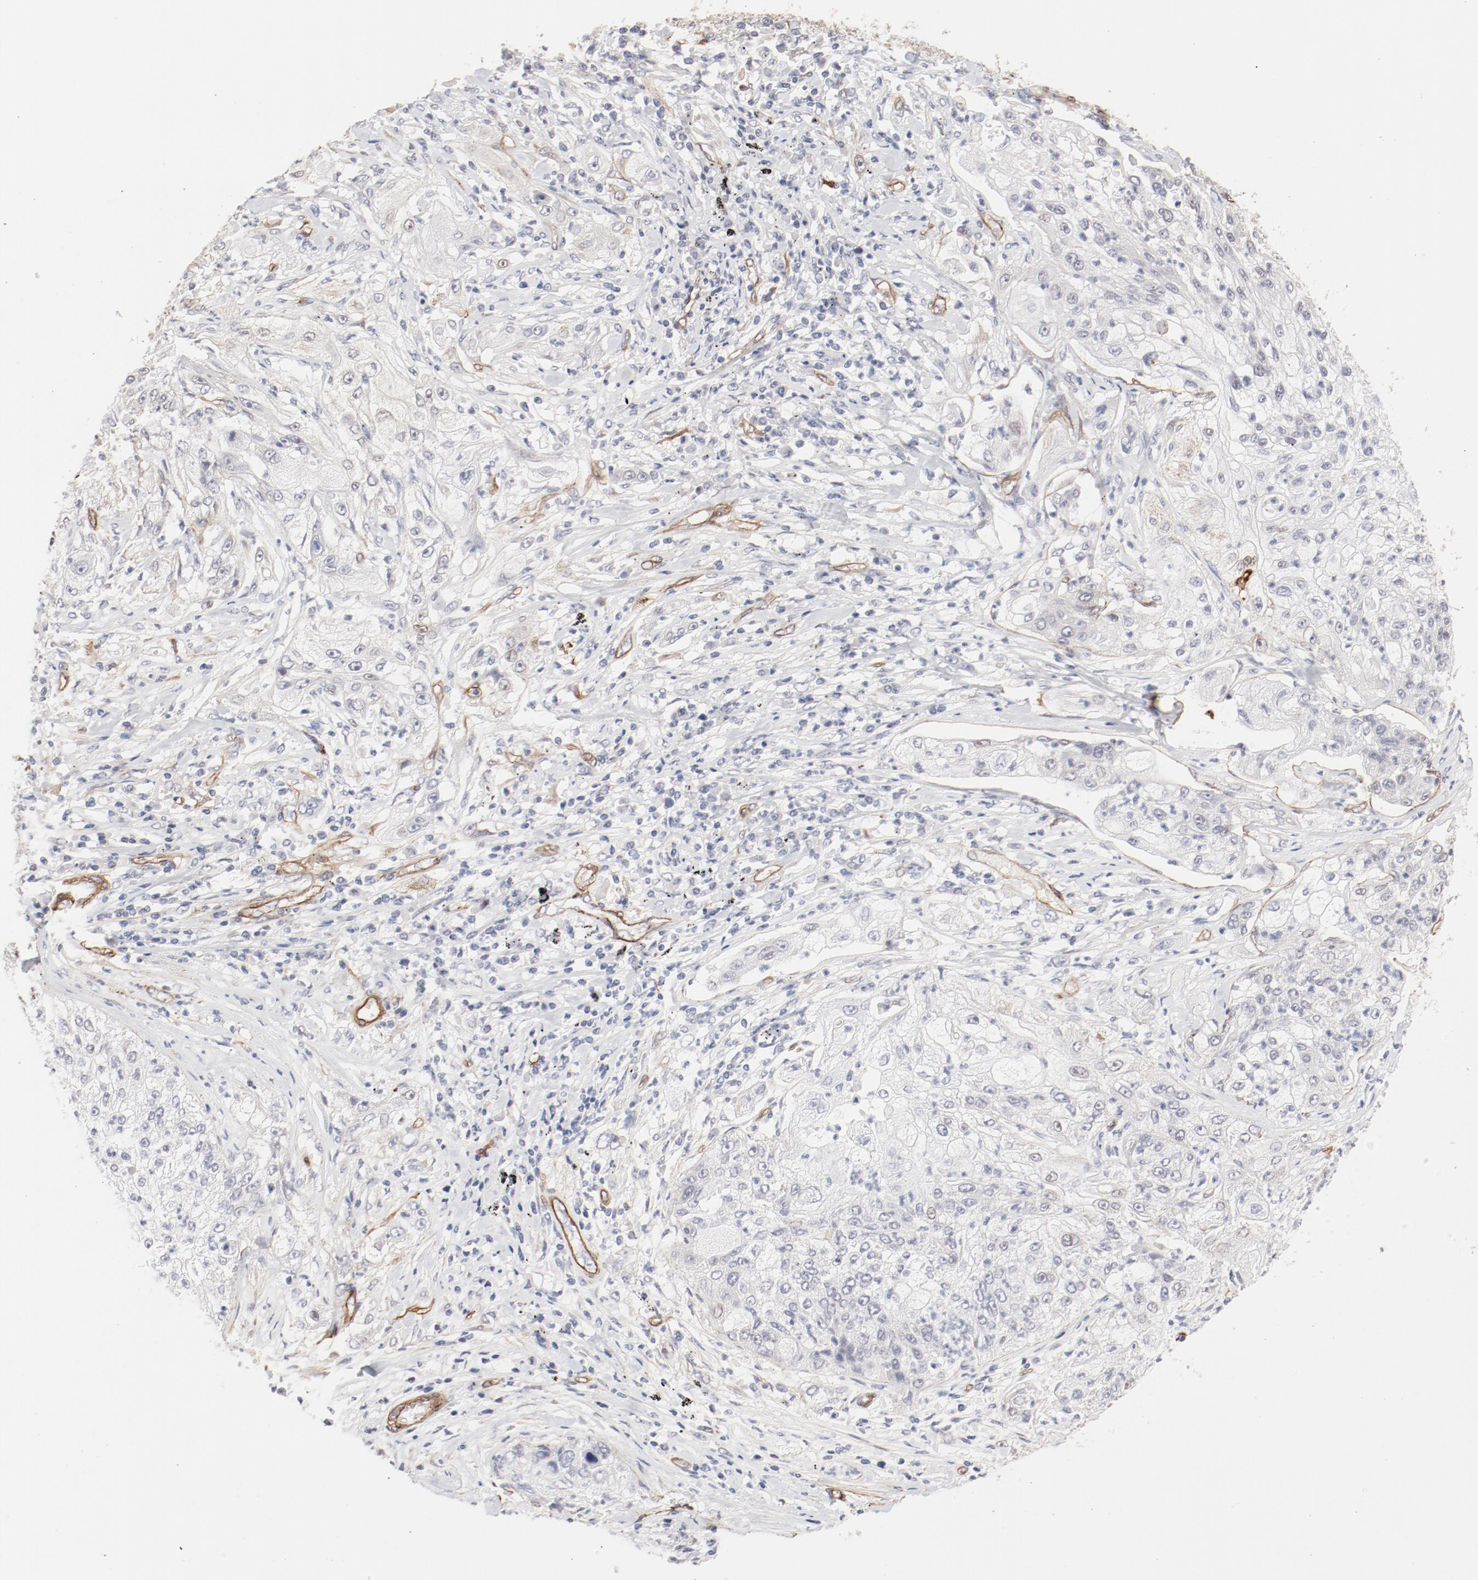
{"staining": {"intensity": "weak", "quantity": "<25%", "location": "nuclear"}, "tissue": "lung cancer", "cell_type": "Tumor cells", "image_type": "cancer", "snomed": [{"axis": "morphology", "description": "Inflammation, NOS"}, {"axis": "morphology", "description": "Squamous cell carcinoma, NOS"}, {"axis": "topography", "description": "Lymph node"}, {"axis": "topography", "description": "Soft tissue"}, {"axis": "topography", "description": "Lung"}], "caption": "Immunohistochemical staining of lung squamous cell carcinoma reveals no significant positivity in tumor cells.", "gene": "MAGED4", "patient": {"sex": "male", "age": 66}}